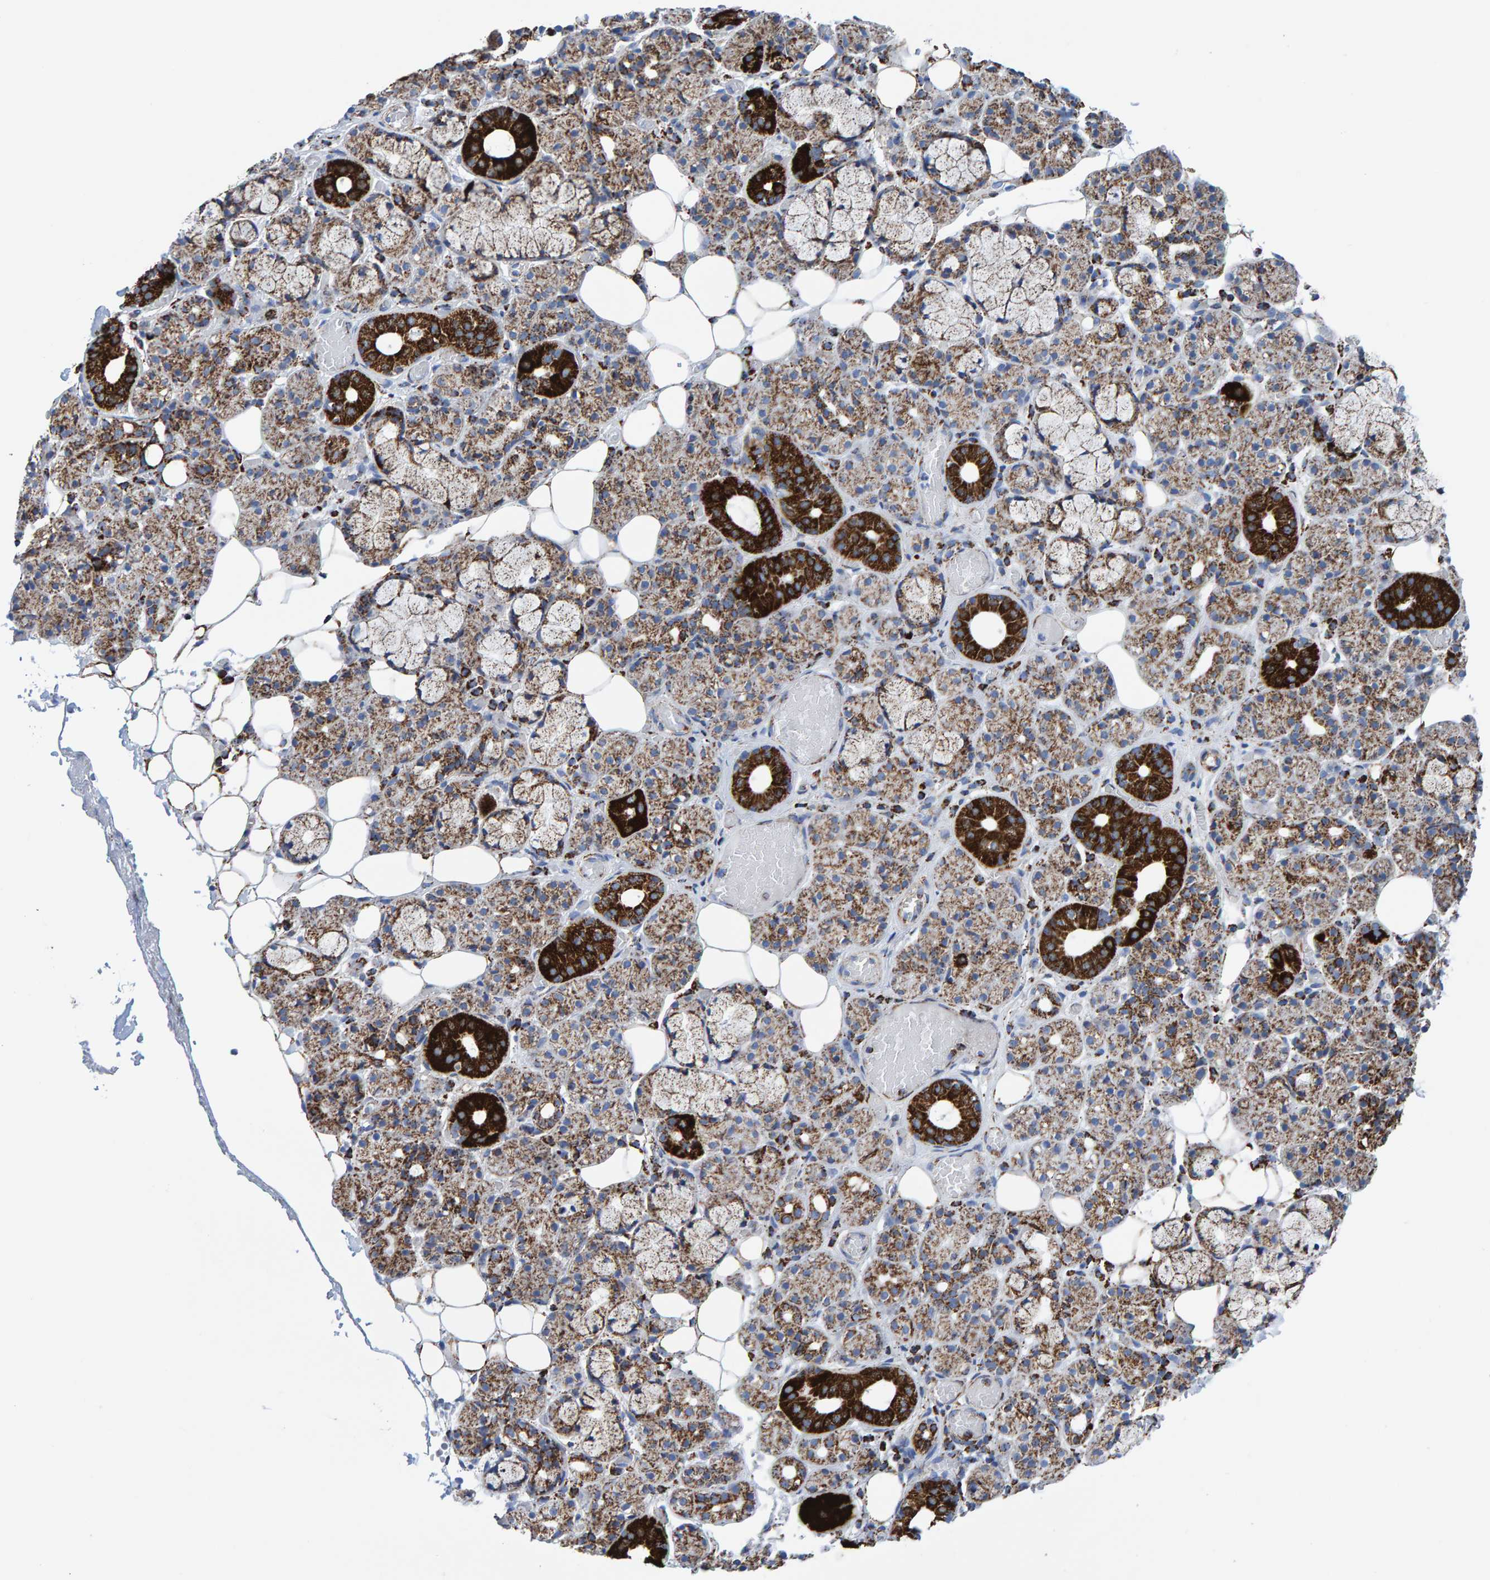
{"staining": {"intensity": "strong", "quantity": "25%-75%", "location": "cytoplasmic/membranous"}, "tissue": "salivary gland", "cell_type": "Glandular cells", "image_type": "normal", "snomed": [{"axis": "morphology", "description": "Normal tissue, NOS"}, {"axis": "topography", "description": "Salivary gland"}], "caption": "Protein staining demonstrates strong cytoplasmic/membranous staining in about 25%-75% of glandular cells in normal salivary gland. (Stains: DAB (3,3'-diaminobenzidine) in brown, nuclei in blue, Microscopy: brightfield microscopy at high magnification).", "gene": "ENSG00000262660", "patient": {"sex": "male", "age": 63}}